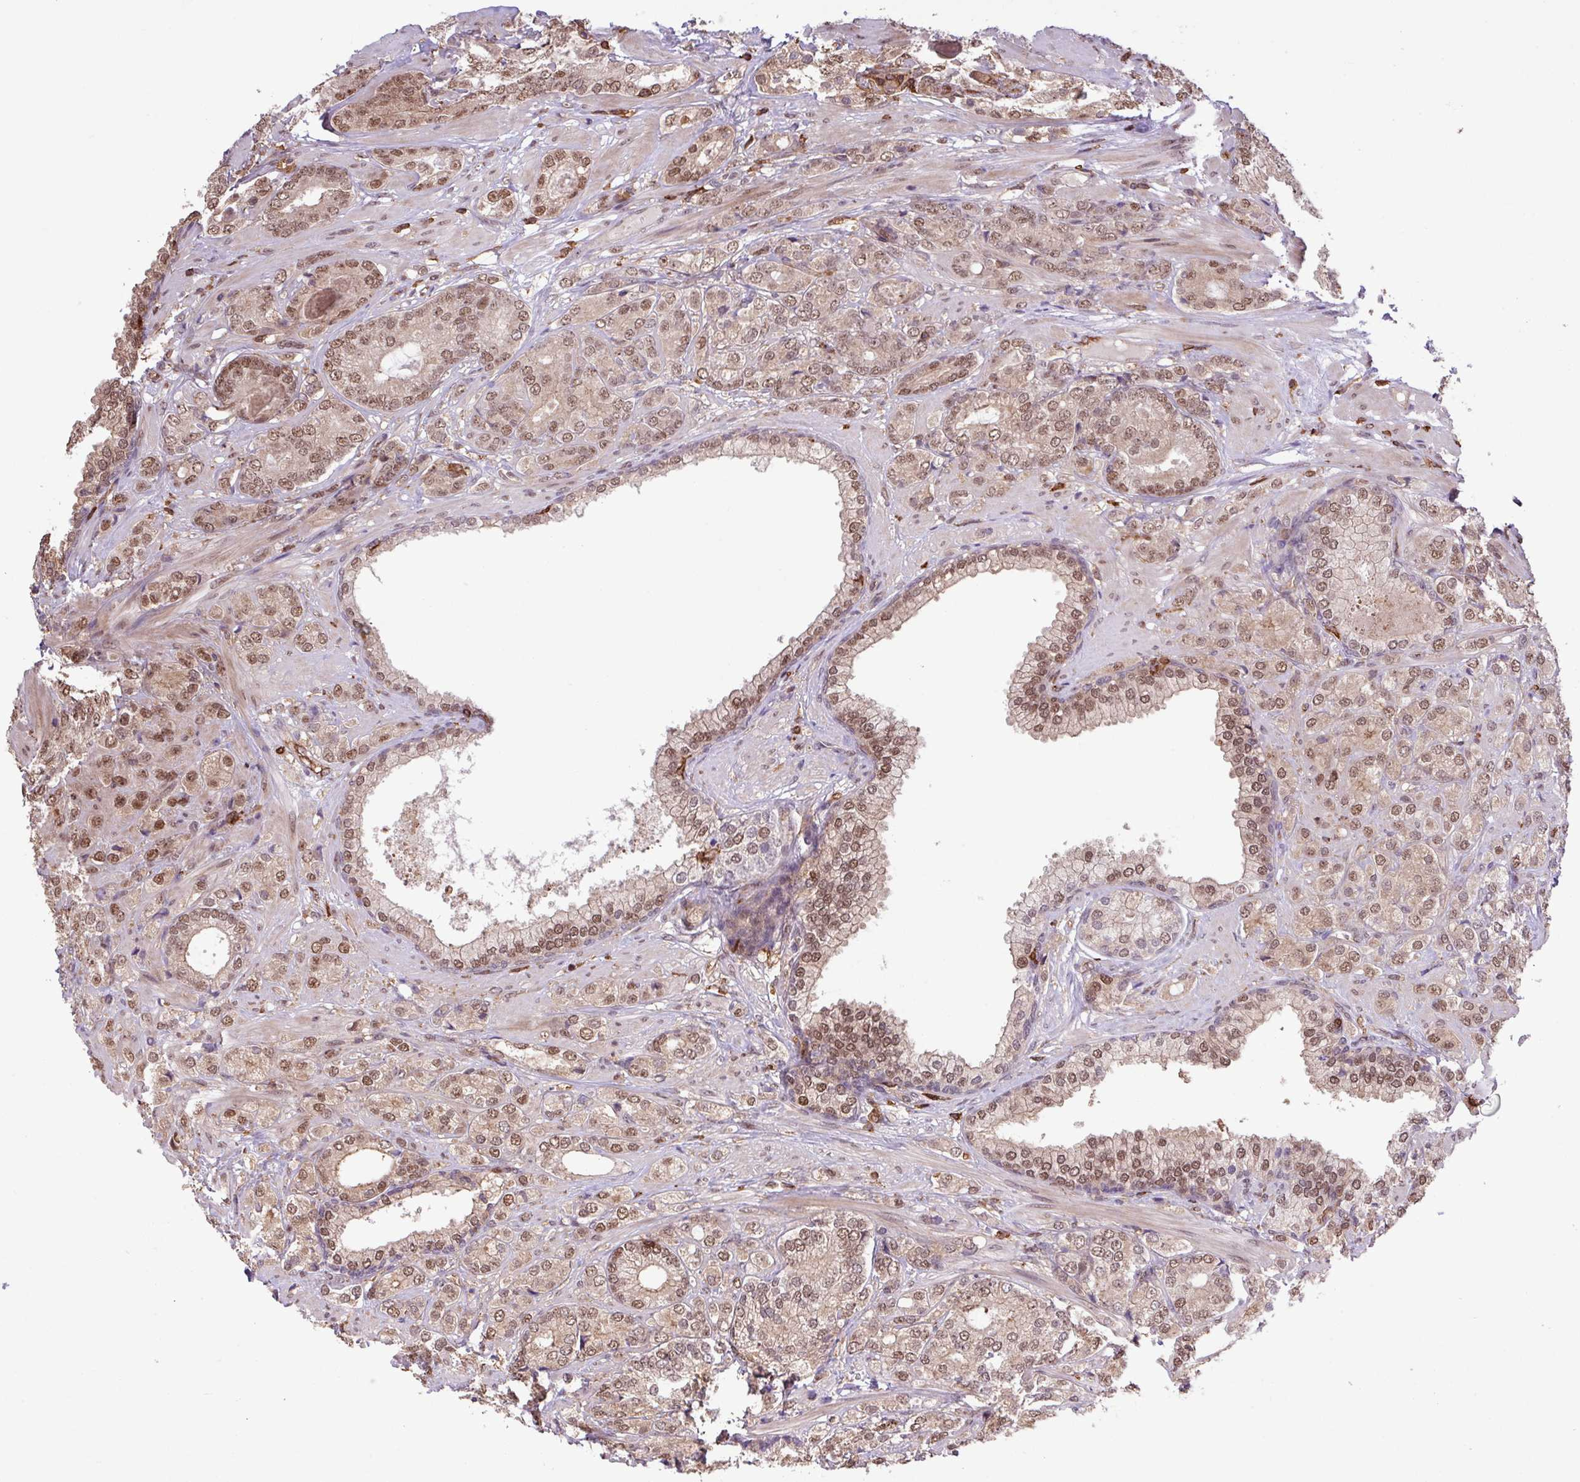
{"staining": {"intensity": "moderate", "quantity": ">75%", "location": "nuclear"}, "tissue": "prostate cancer", "cell_type": "Tumor cells", "image_type": "cancer", "snomed": [{"axis": "morphology", "description": "Adenocarcinoma, High grade"}, {"axis": "topography", "description": "Prostate"}], "caption": "Immunohistochemistry of human adenocarcinoma (high-grade) (prostate) reveals medium levels of moderate nuclear positivity in approximately >75% of tumor cells.", "gene": "GON7", "patient": {"sex": "male", "age": 60}}